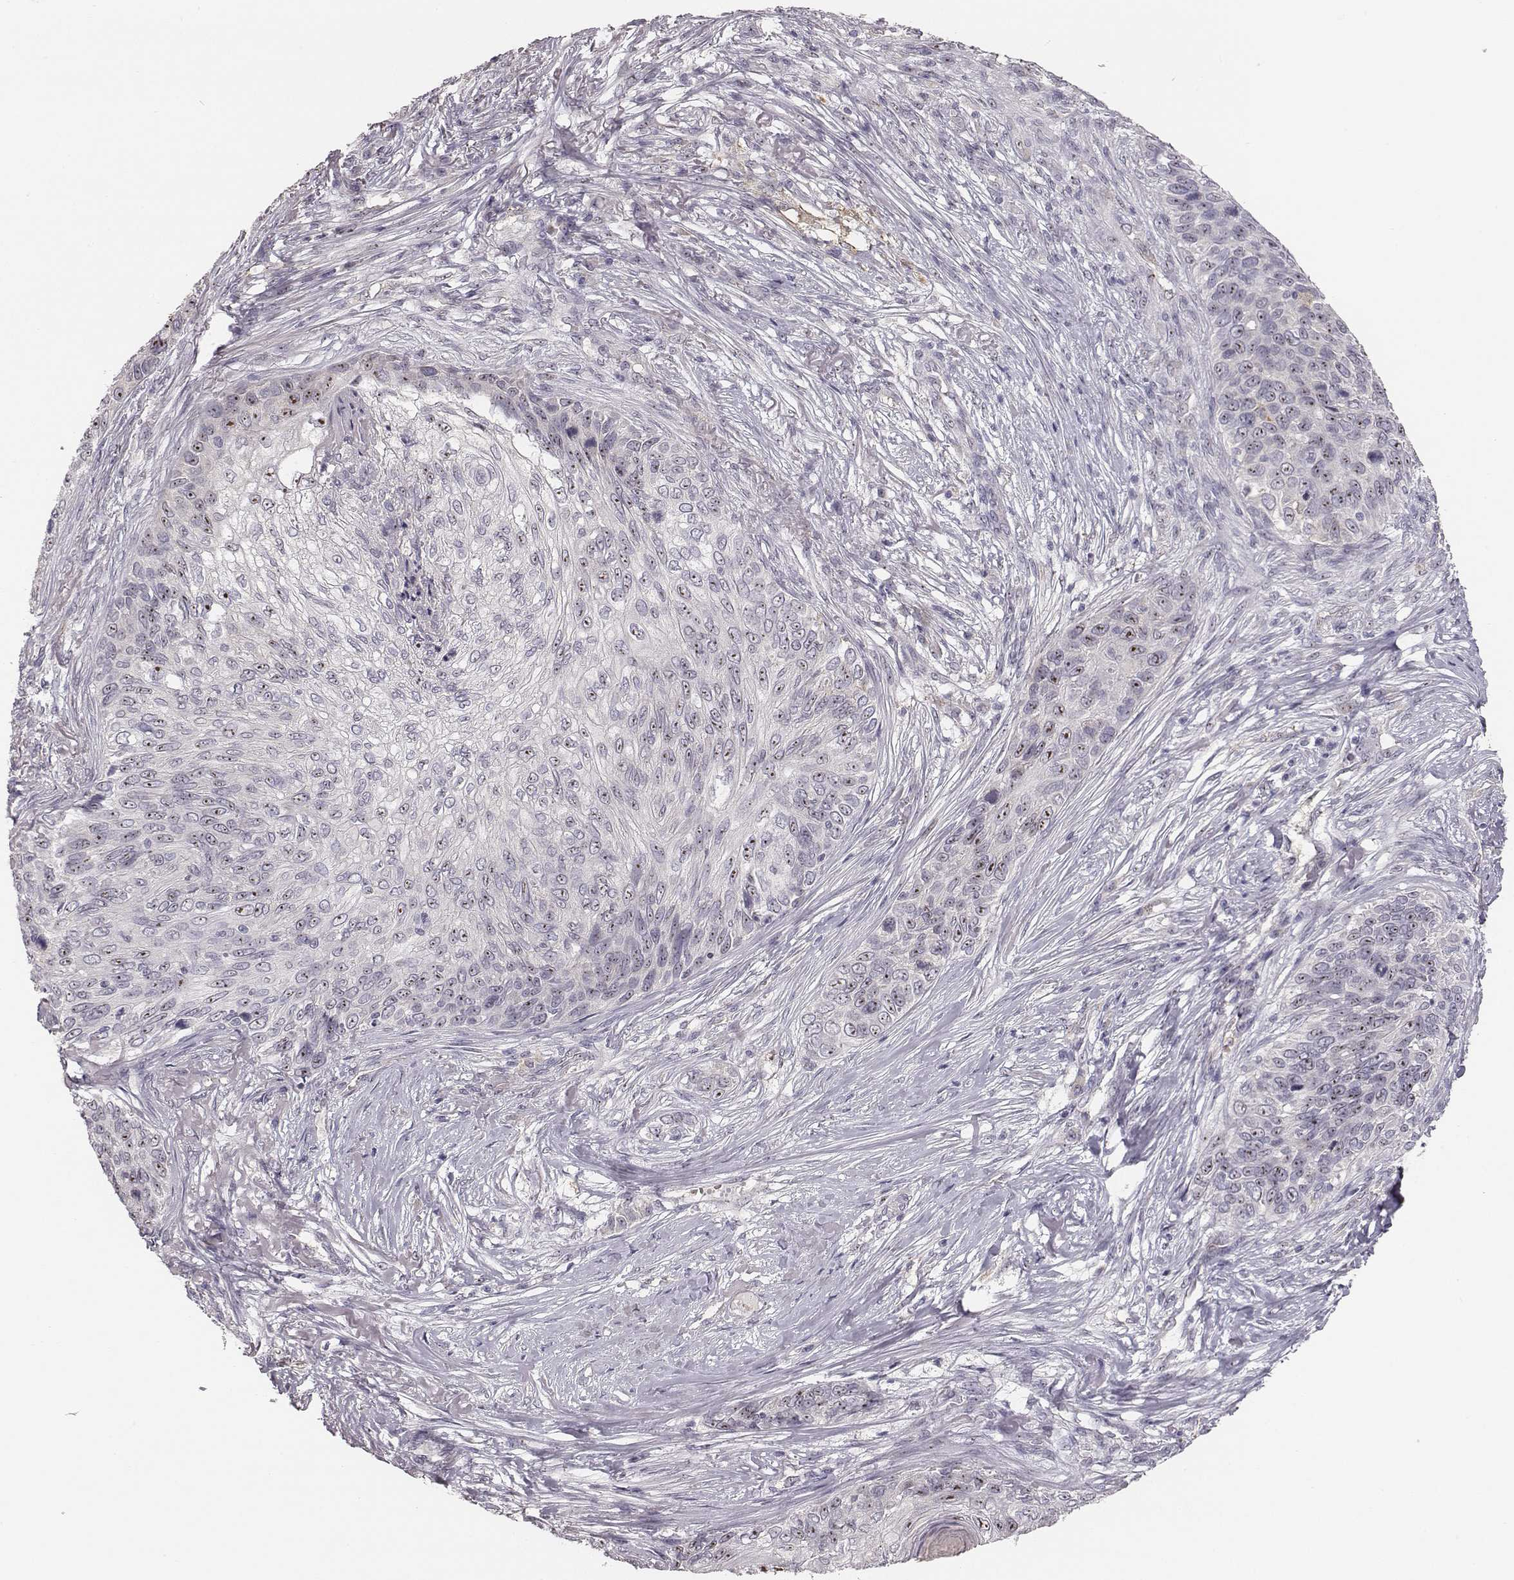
{"staining": {"intensity": "strong", "quantity": ">75%", "location": "nuclear"}, "tissue": "skin cancer", "cell_type": "Tumor cells", "image_type": "cancer", "snomed": [{"axis": "morphology", "description": "Squamous cell carcinoma, NOS"}, {"axis": "topography", "description": "Skin"}], "caption": "Squamous cell carcinoma (skin) stained for a protein (brown) displays strong nuclear positive positivity in about >75% of tumor cells.", "gene": "NIFK", "patient": {"sex": "male", "age": 92}}